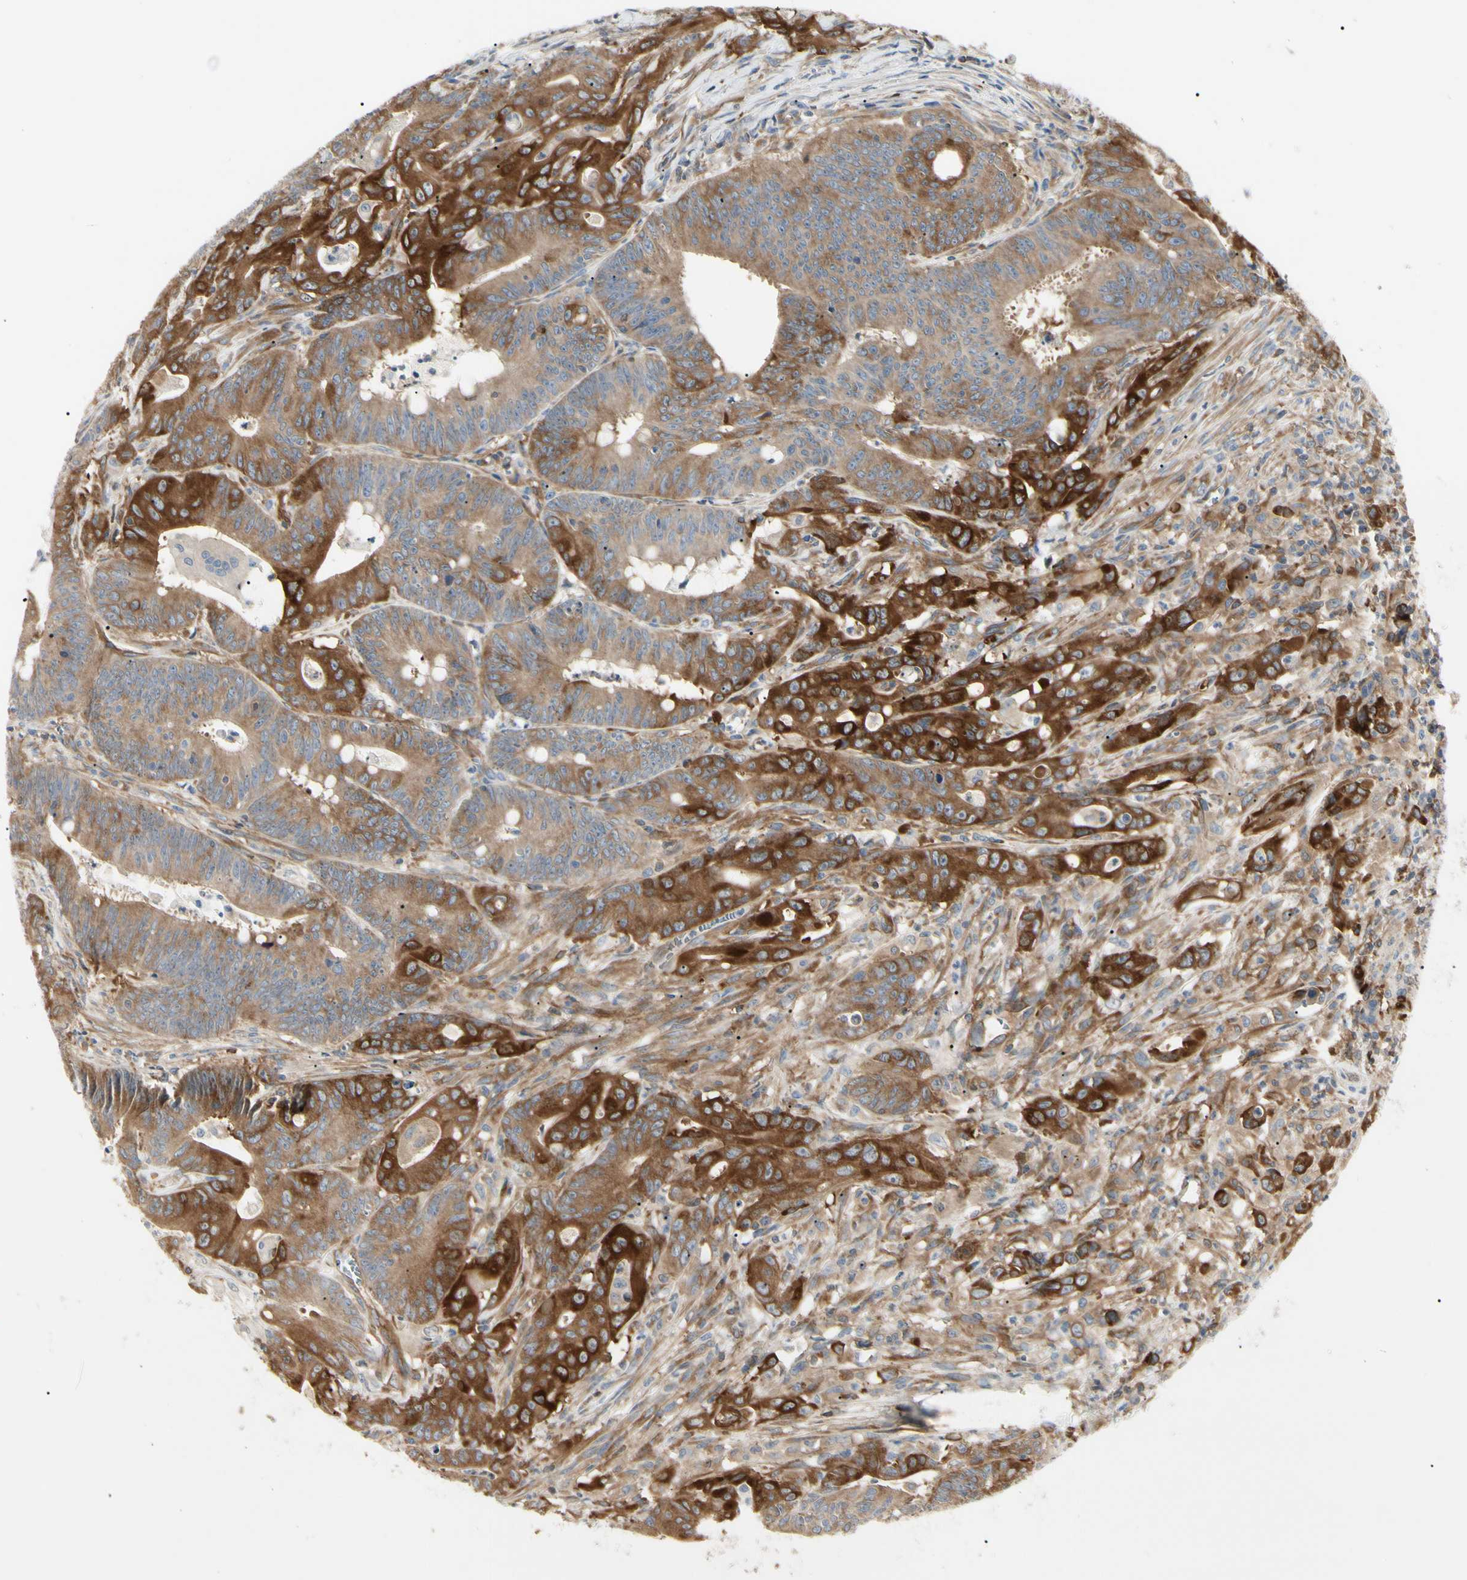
{"staining": {"intensity": "strong", "quantity": ">75%", "location": "cytoplasmic/membranous"}, "tissue": "colorectal cancer", "cell_type": "Tumor cells", "image_type": "cancer", "snomed": [{"axis": "morphology", "description": "Adenocarcinoma, NOS"}, {"axis": "topography", "description": "Colon"}], "caption": "Colorectal adenocarcinoma stained with a brown dye displays strong cytoplasmic/membranous positive positivity in about >75% of tumor cells.", "gene": "NFKB2", "patient": {"sex": "male", "age": 45}}